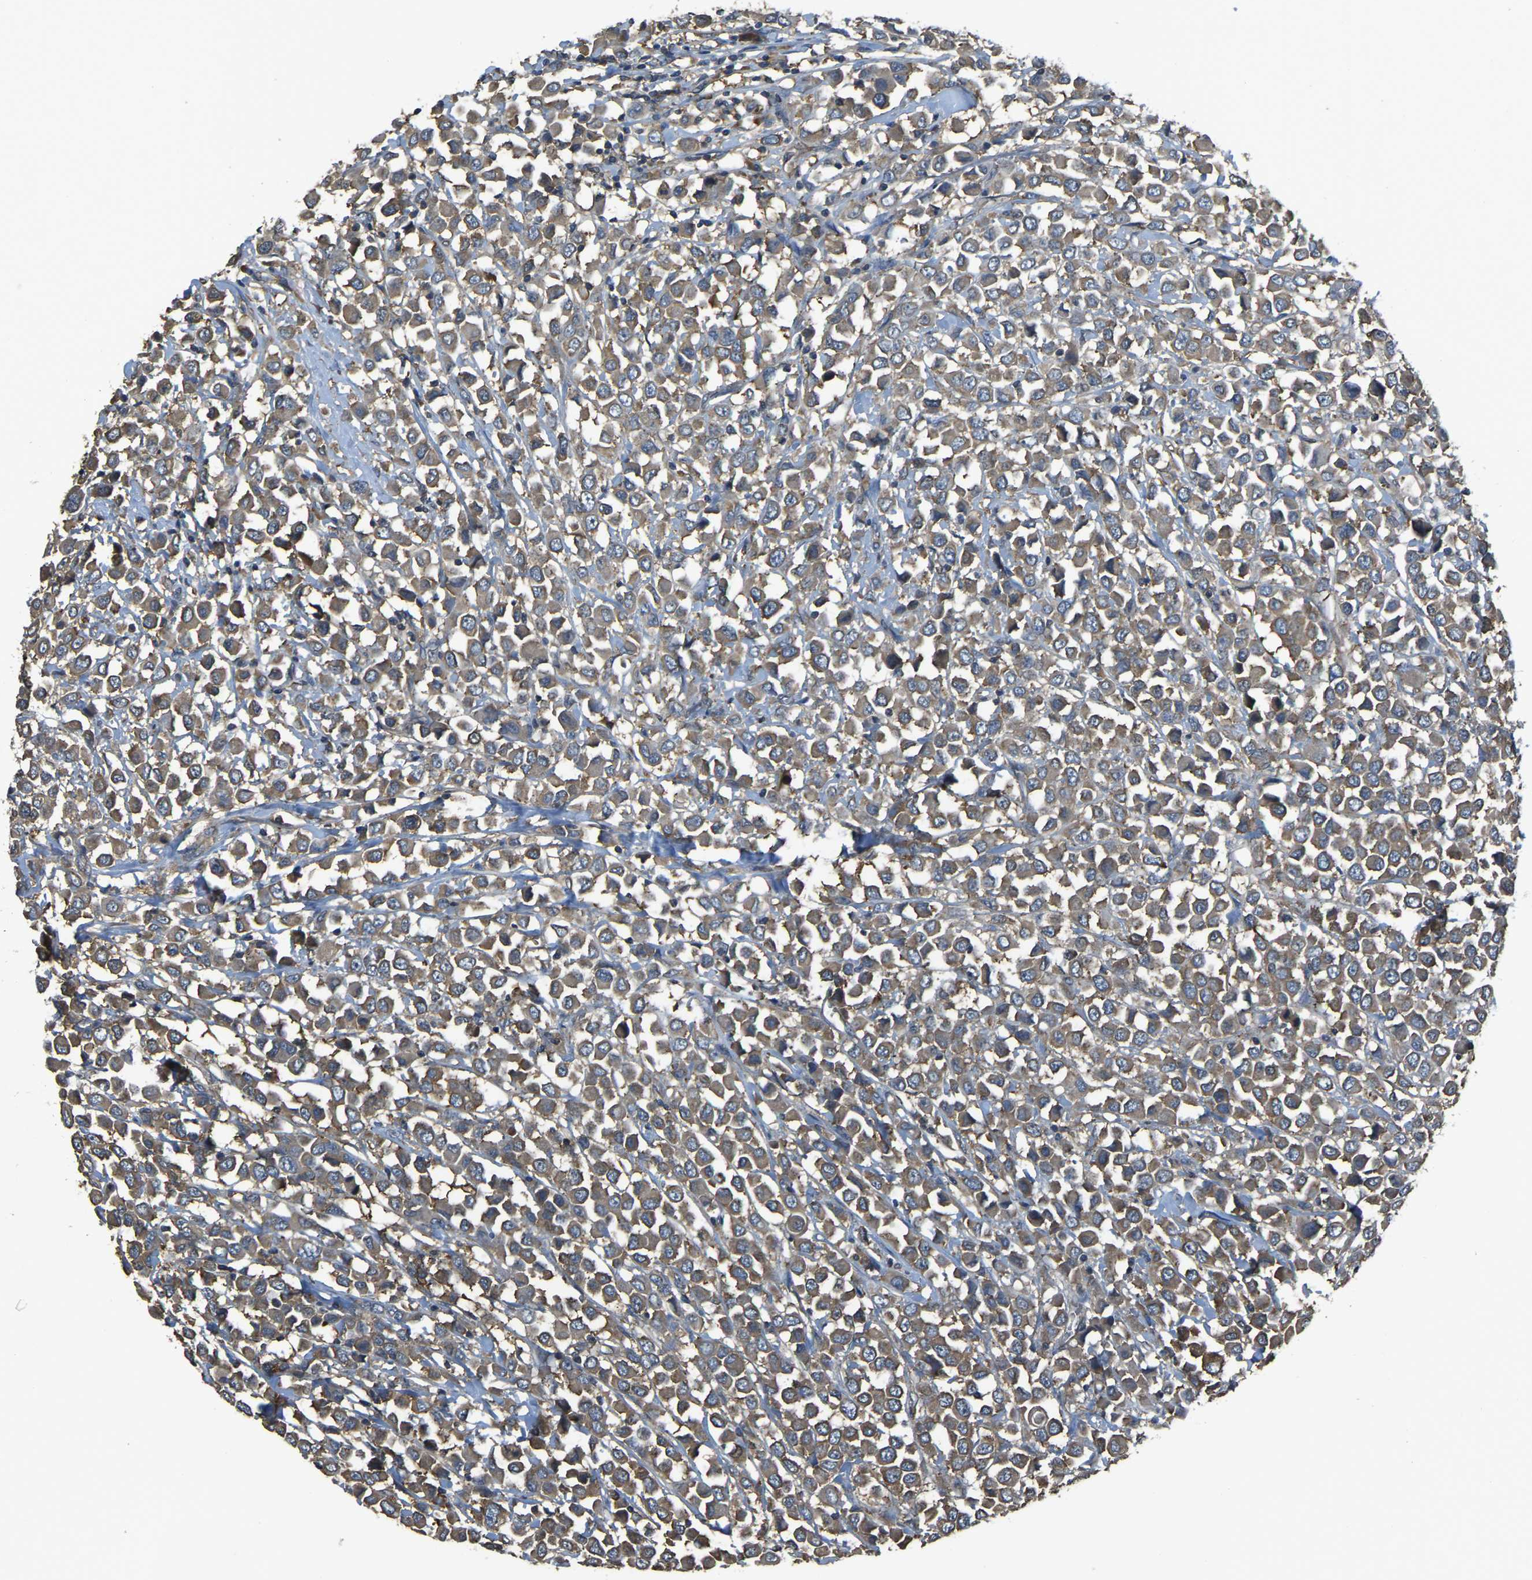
{"staining": {"intensity": "moderate", "quantity": ">75%", "location": "cytoplasmic/membranous"}, "tissue": "breast cancer", "cell_type": "Tumor cells", "image_type": "cancer", "snomed": [{"axis": "morphology", "description": "Duct carcinoma"}, {"axis": "topography", "description": "Breast"}], "caption": "Protein staining of breast infiltrating ductal carcinoma tissue demonstrates moderate cytoplasmic/membranous positivity in about >75% of tumor cells.", "gene": "AIMP1", "patient": {"sex": "female", "age": 61}}